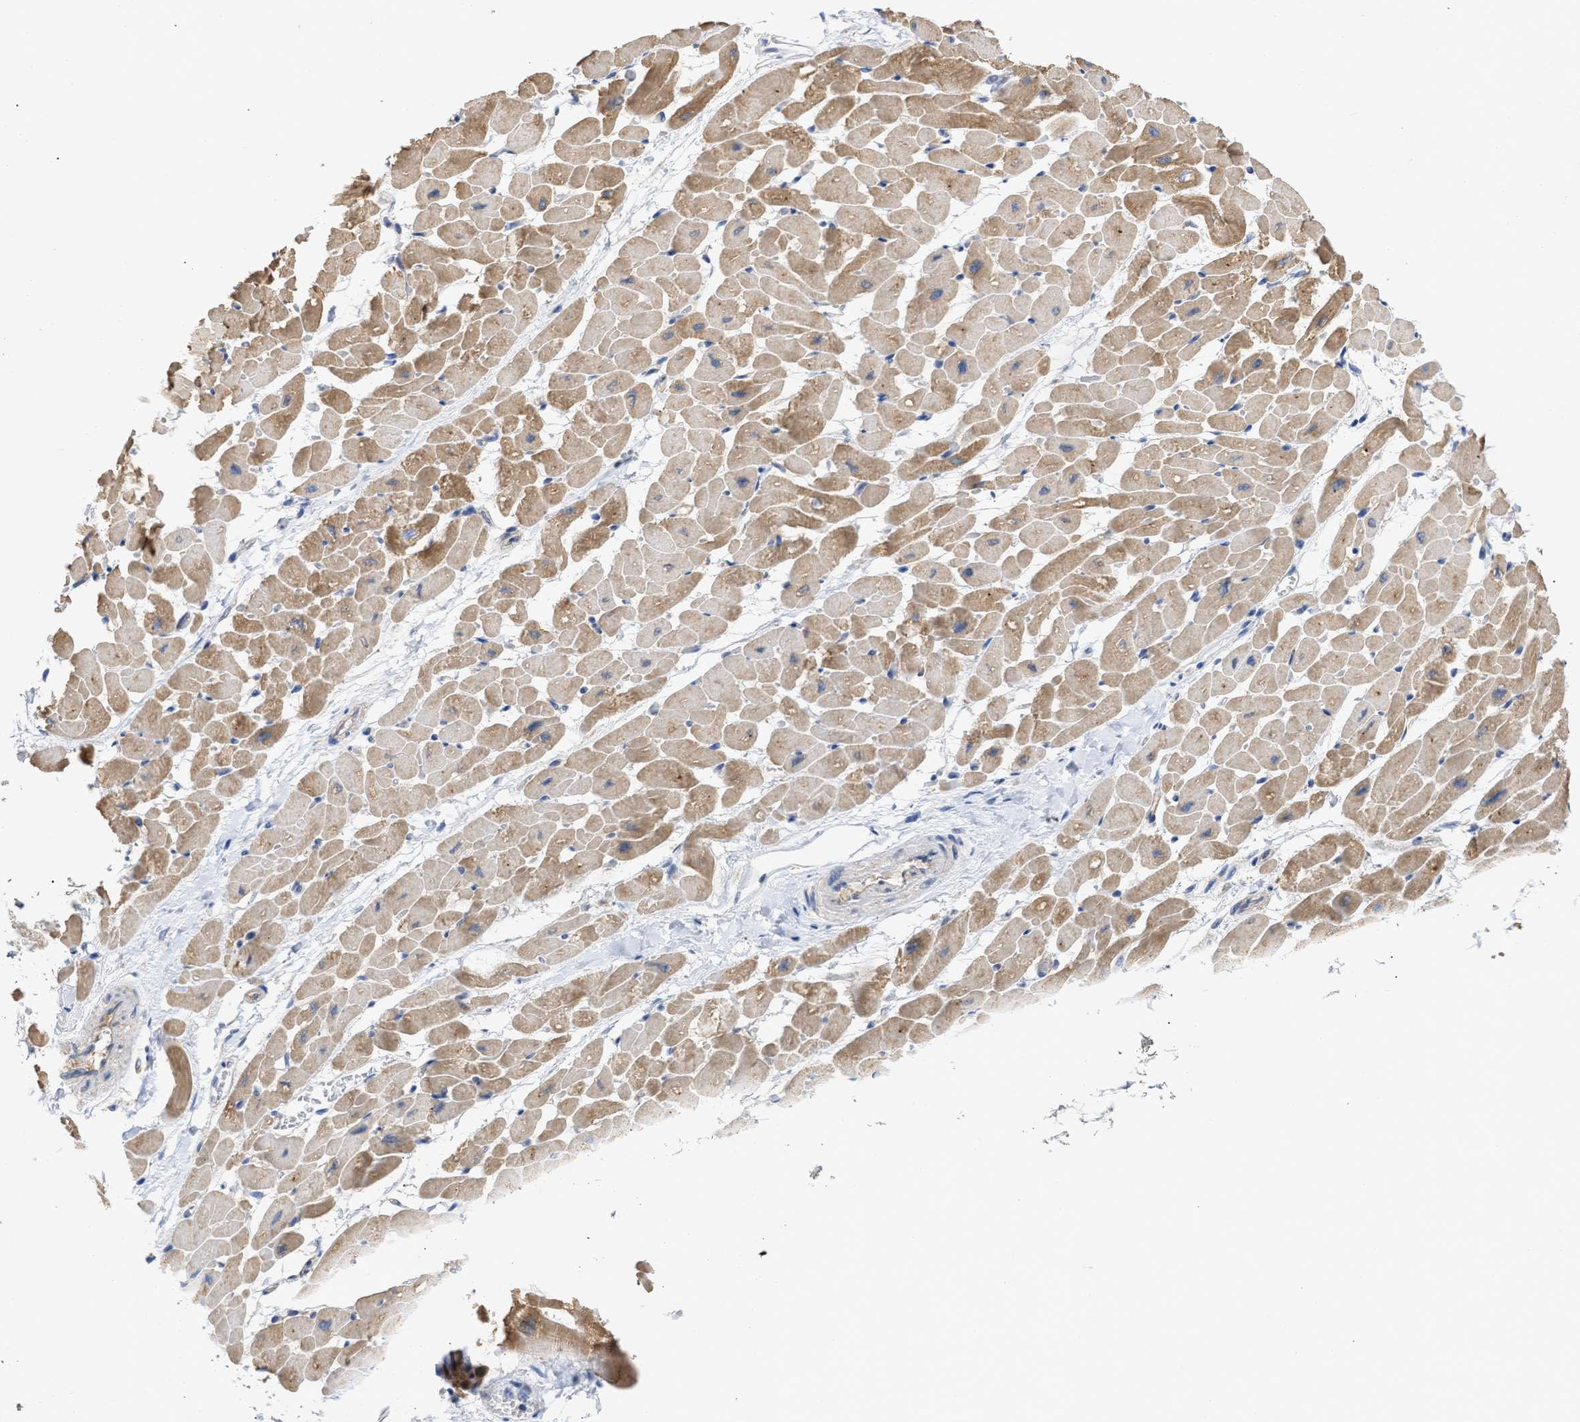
{"staining": {"intensity": "moderate", "quantity": ">75%", "location": "cytoplasmic/membranous"}, "tissue": "heart muscle", "cell_type": "Cardiomyocytes", "image_type": "normal", "snomed": [{"axis": "morphology", "description": "Normal tissue, NOS"}, {"axis": "topography", "description": "Heart"}], "caption": "Heart muscle stained with IHC exhibits moderate cytoplasmic/membranous expression in approximately >75% of cardiomyocytes. The staining is performed using DAB (3,3'-diaminobenzidine) brown chromogen to label protein expression. The nuclei are counter-stained blue using hematoxylin.", "gene": "MAP2K3", "patient": {"sex": "male", "age": 45}}